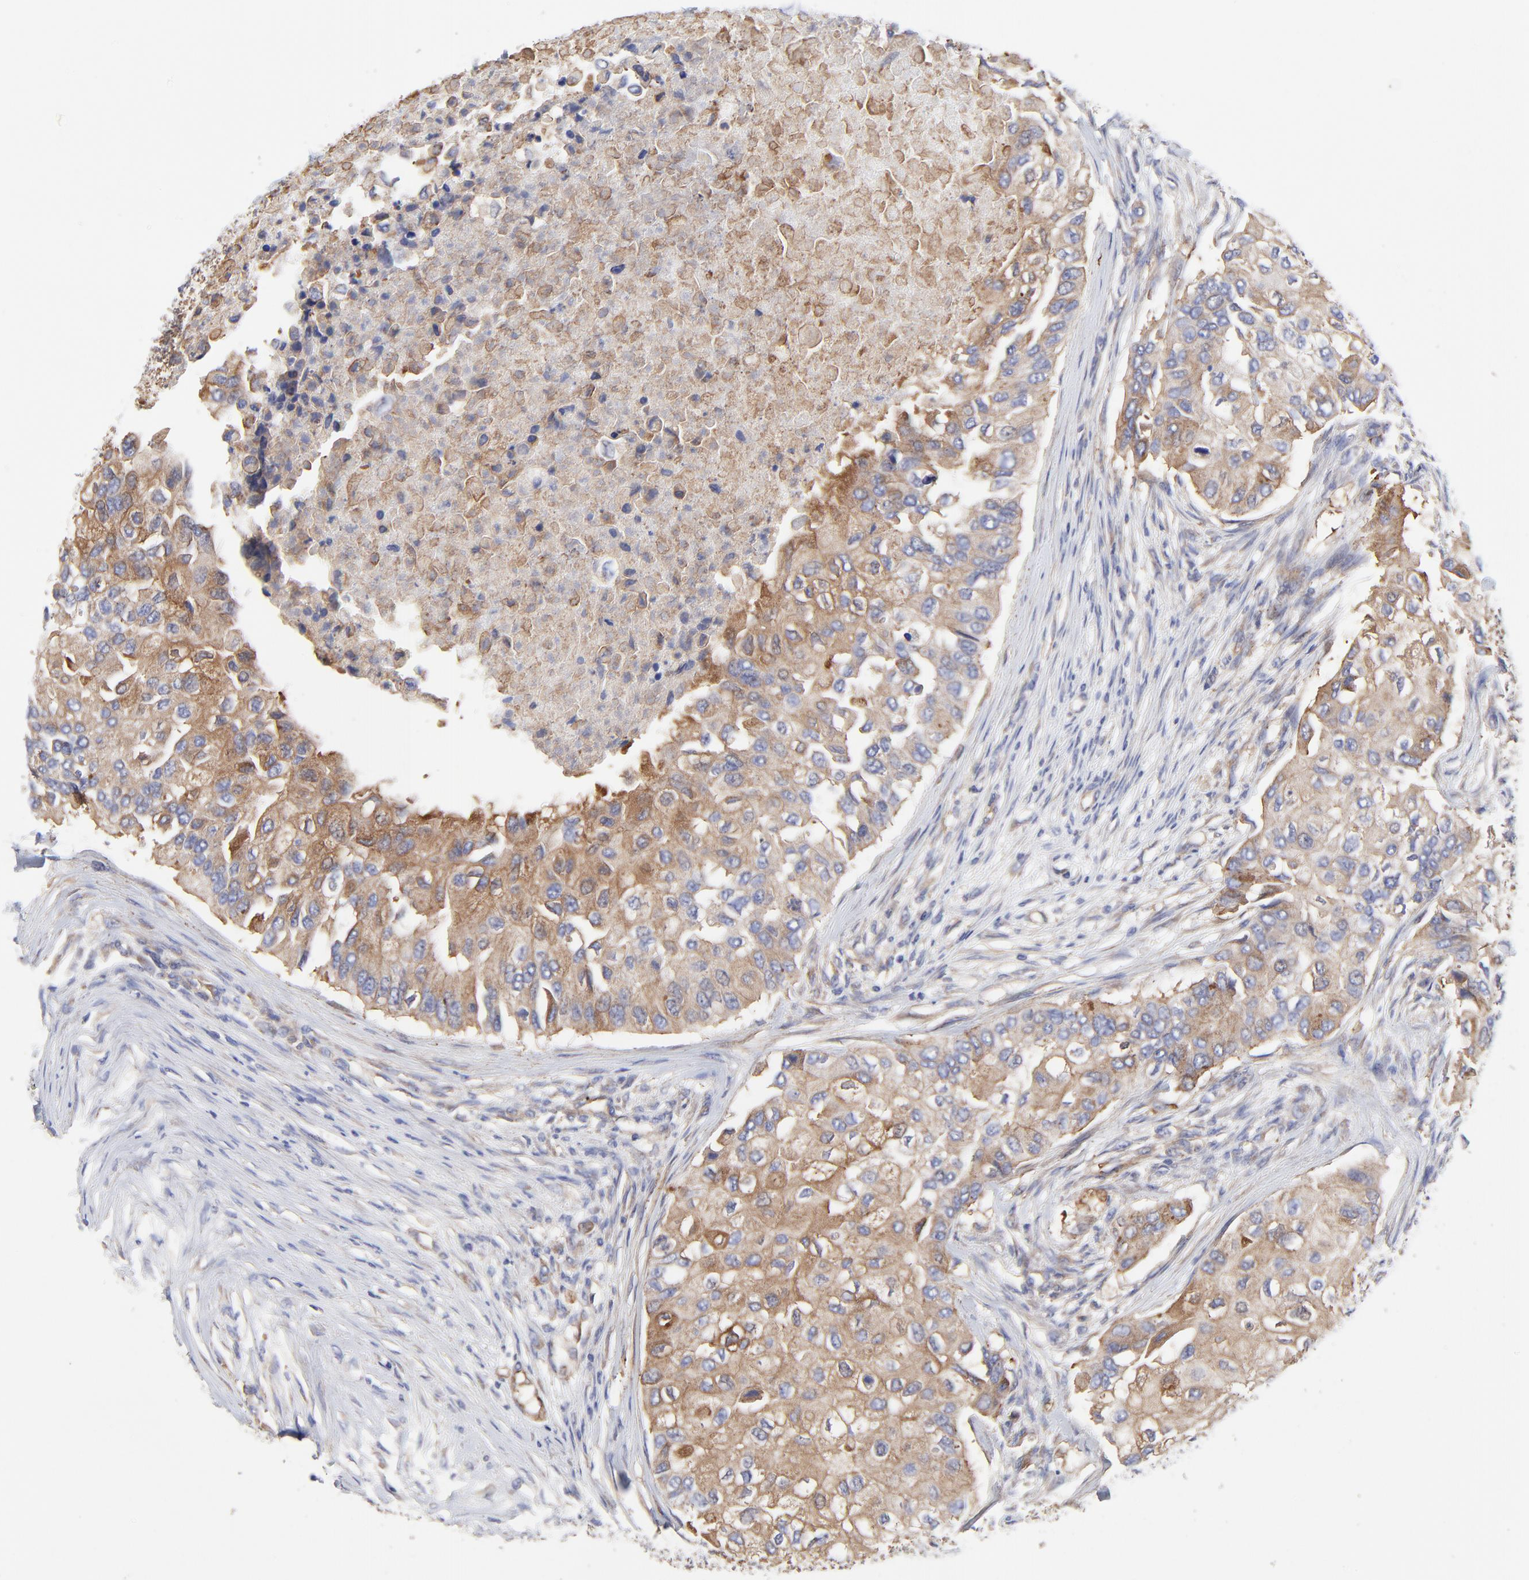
{"staining": {"intensity": "moderate", "quantity": ">75%", "location": "cytoplasmic/membranous"}, "tissue": "breast cancer", "cell_type": "Tumor cells", "image_type": "cancer", "snomed": [{"axis": "morphology", "description": "Normal tissue, NOS"}, {"axis": "morphology", "description": "Duct carcinoma"}, {"axis": "topography", "description": "Breast"}], "caption": "Human intraductal carcinoma (breast) stained with a brown dye displays moderate cytoplasmic/membranous positive positivity in about >75% of tumor cells.", "gene": "SULF2", "patient": {"sex": "female", "age": 49}}